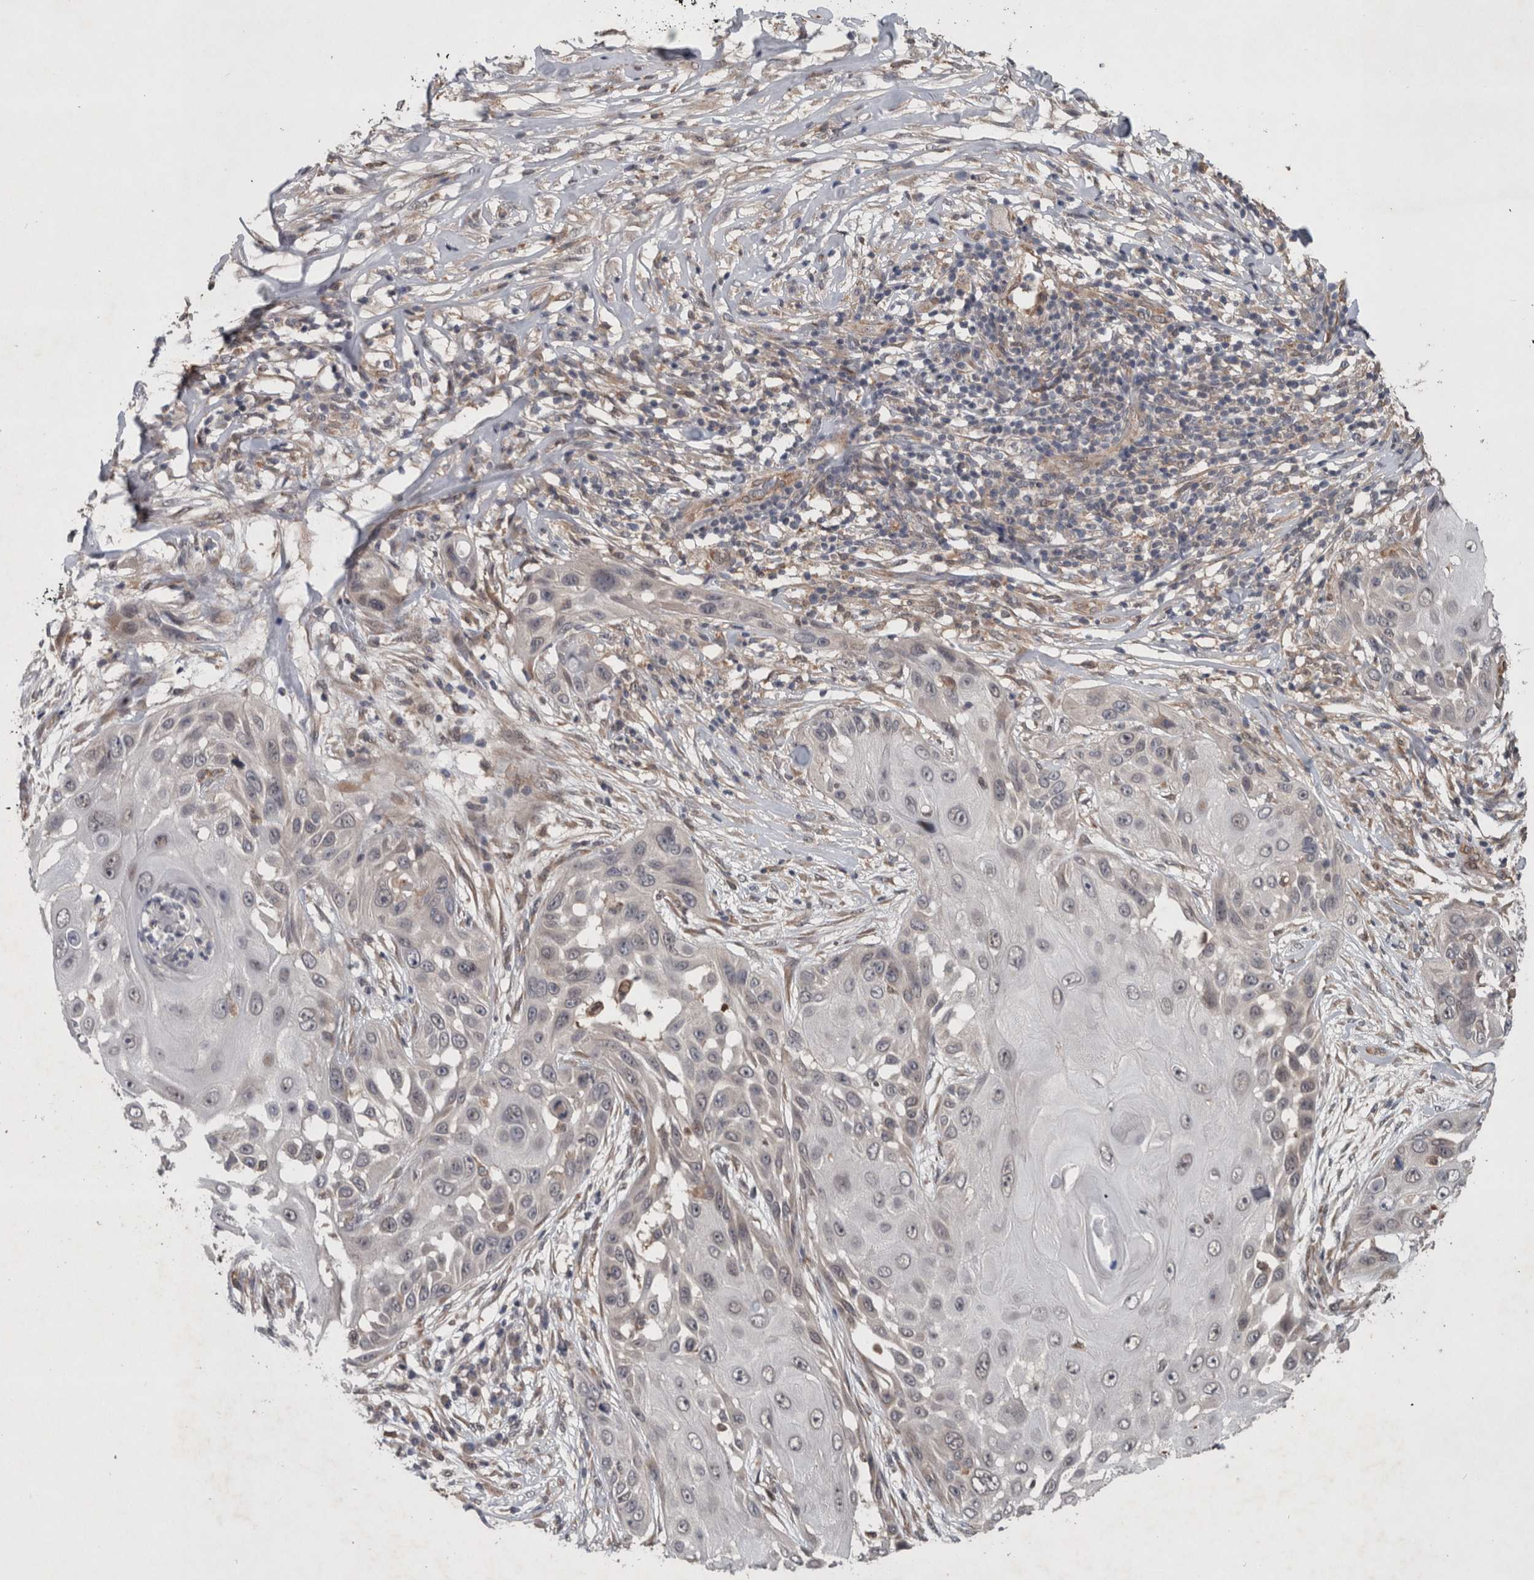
{"staining": {"intensity": "negative", "quantity": "none", "location": "none"}, "tissue": "skin cancer", "cell_type": "Tumor cells", "image_type": "cancer", "snomed": [{"axis": "morphology", "description": "Squamous cell carcinoma, NOS"}, {"axis": "topography", "description": "Skin"}], "caption": "The micrograph shows no staining of tumor cells in skin squamous cell carcinoma.", "gene": "GIMAP6", "patient": {"sex": "female", "age": 44}}